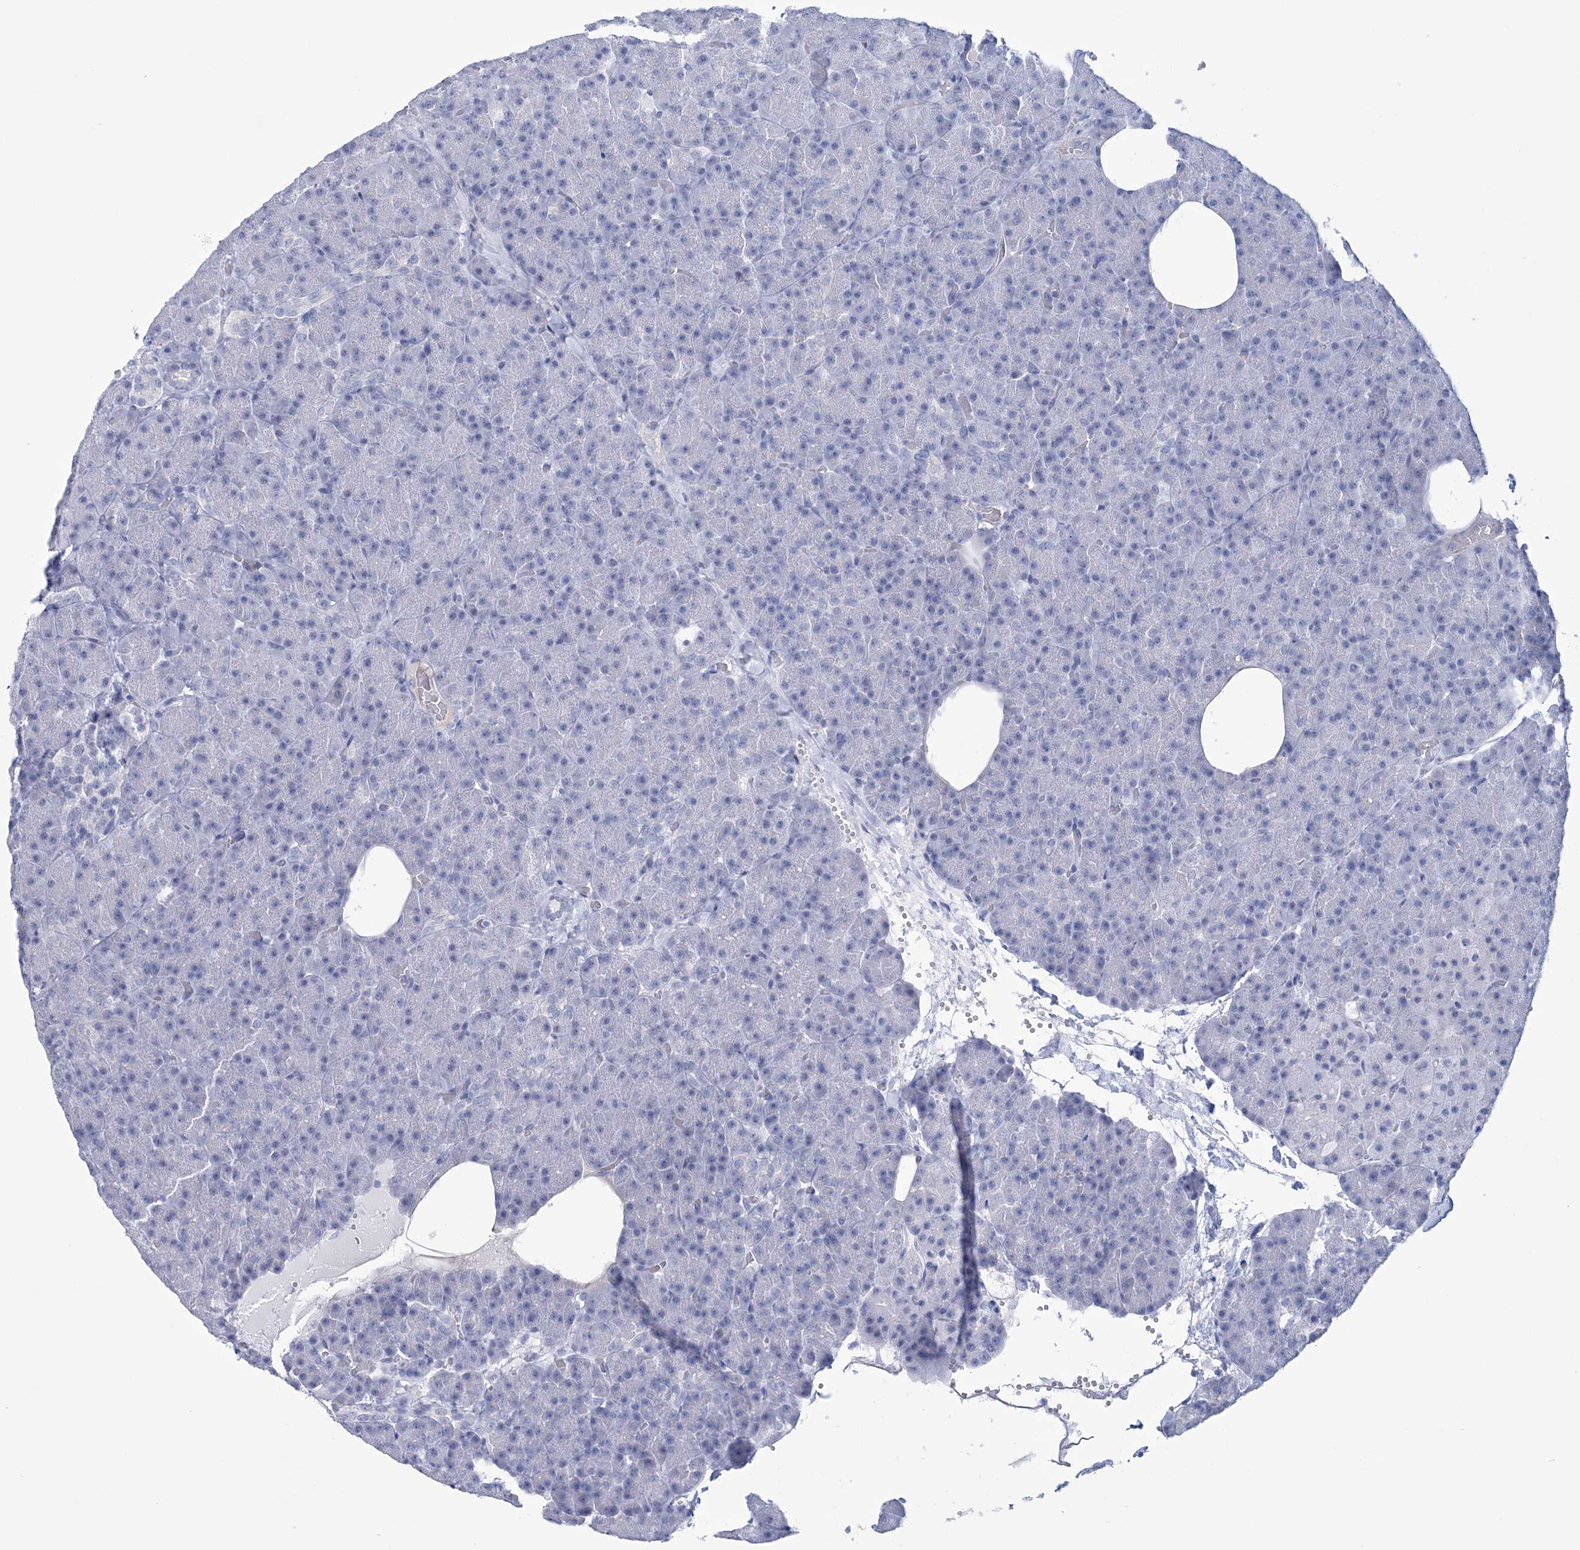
{"staining": {"intensity": "negative", "quantity": "none", "location": "none"}, "tissue": "pancreas", "cell_type": "Exocrine glandular cells", "image_type": "normal", "snomed": [{"axis": "morphology", "description": "Normal tissue, NOS"}, {"axis": "morphology", "description": "Carcinoid, malignant, NOS"}, {"axis": "topography", "description": "Pancreas"}], "caption": "Immunohistochemical staining of unremarkable pancreas exhibits no significant staining in exocrine glandular cells. (Brightfield microscopy of DAB (3,3'-diaminobenzidine) immunohistochemistry at high magnification).", "gene": "DPCD", "patient": {"sex": "female", "age": 35}}